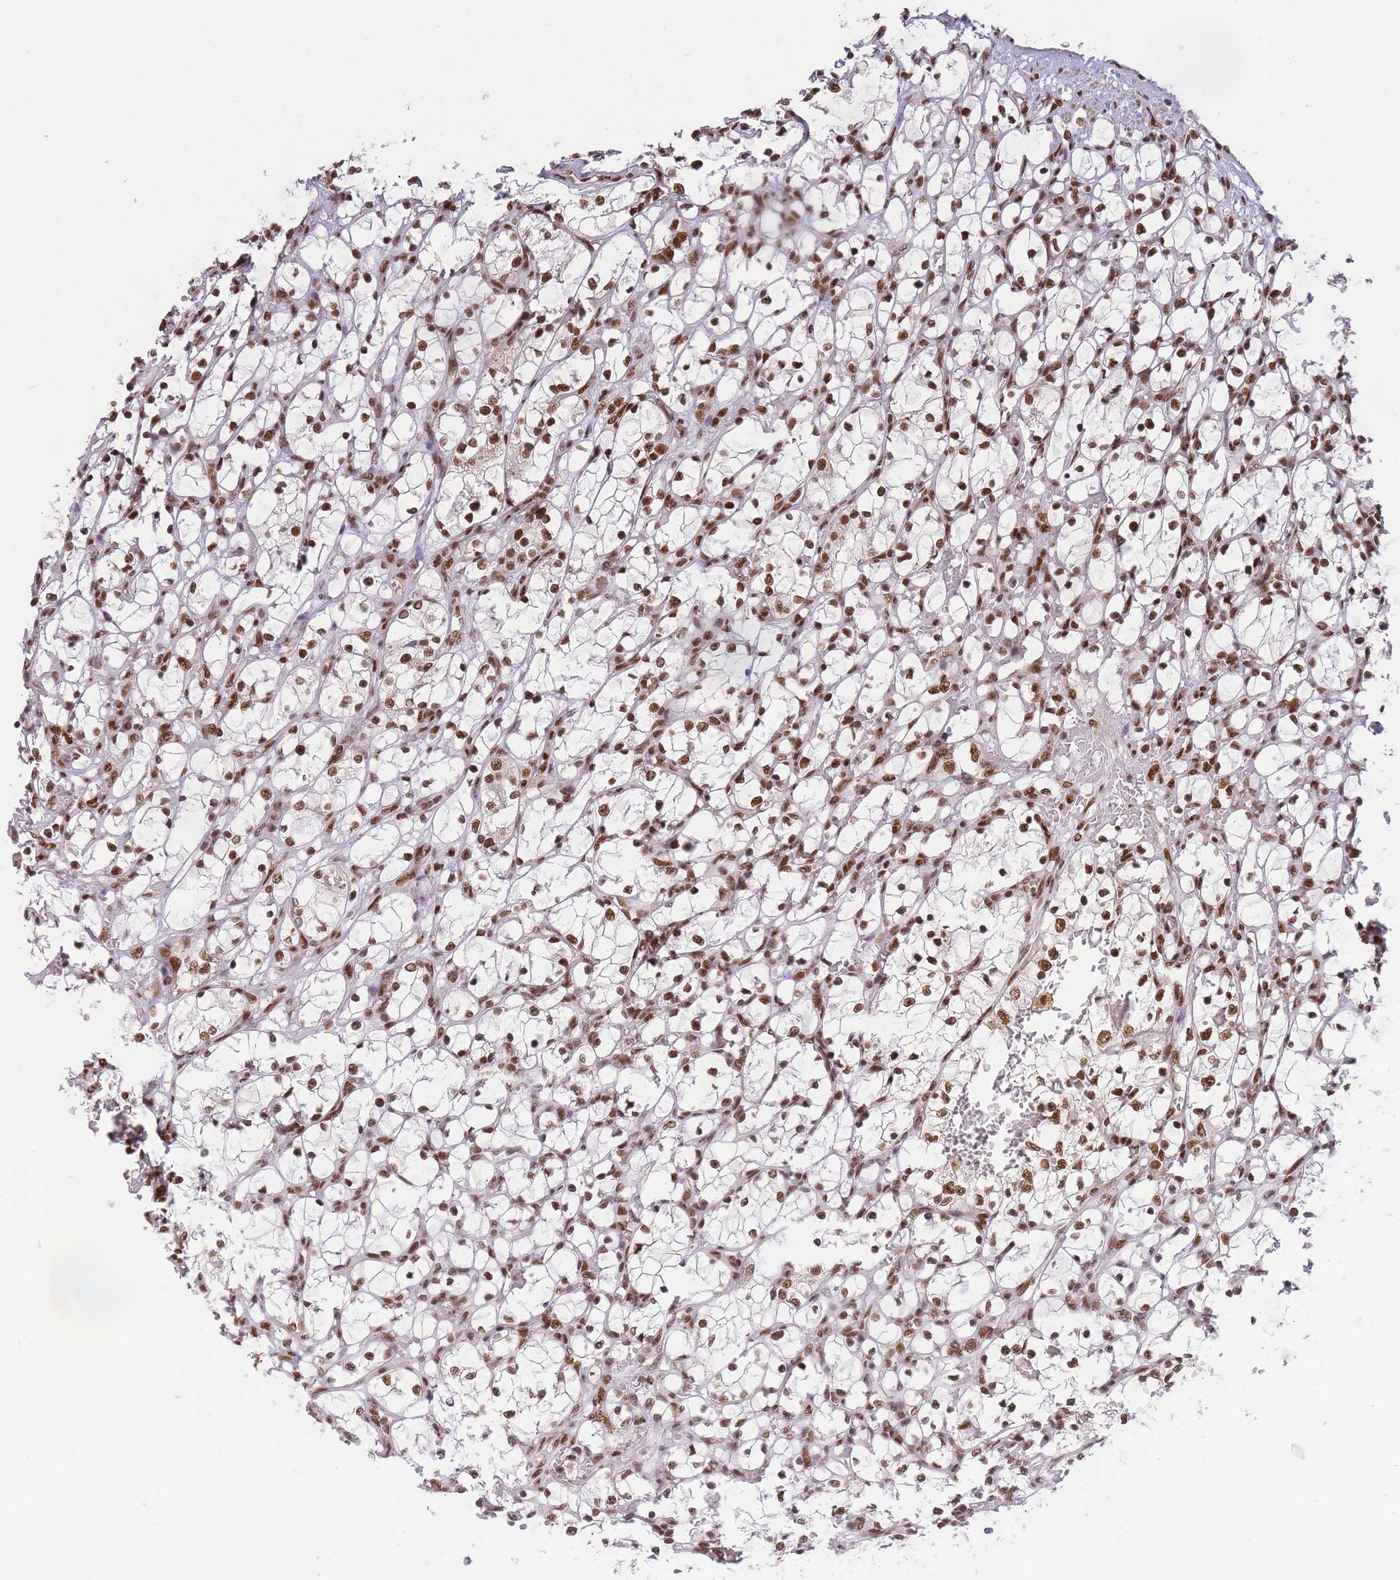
{"staining": {"intensity": "strong", "quantity": ">75%", "location": "nuclear"}, "tissue": "renal cancer", "cell_type": "Tumor cells", "image_type": "cancer", "snomed": [{"axis": "morphology", "description": "Adenocarcinoma, NOS"}, {"axis": "topography", "description": "Kidney"}], "caption": "The micrograph displays immunohistochemical staining of renal adenocarcinoma. There is strong nuclear staining is appreciated in about >75% of tumor cells.", "gene": "PRKDC", "patient": {"sex": "female", "age": 69}}